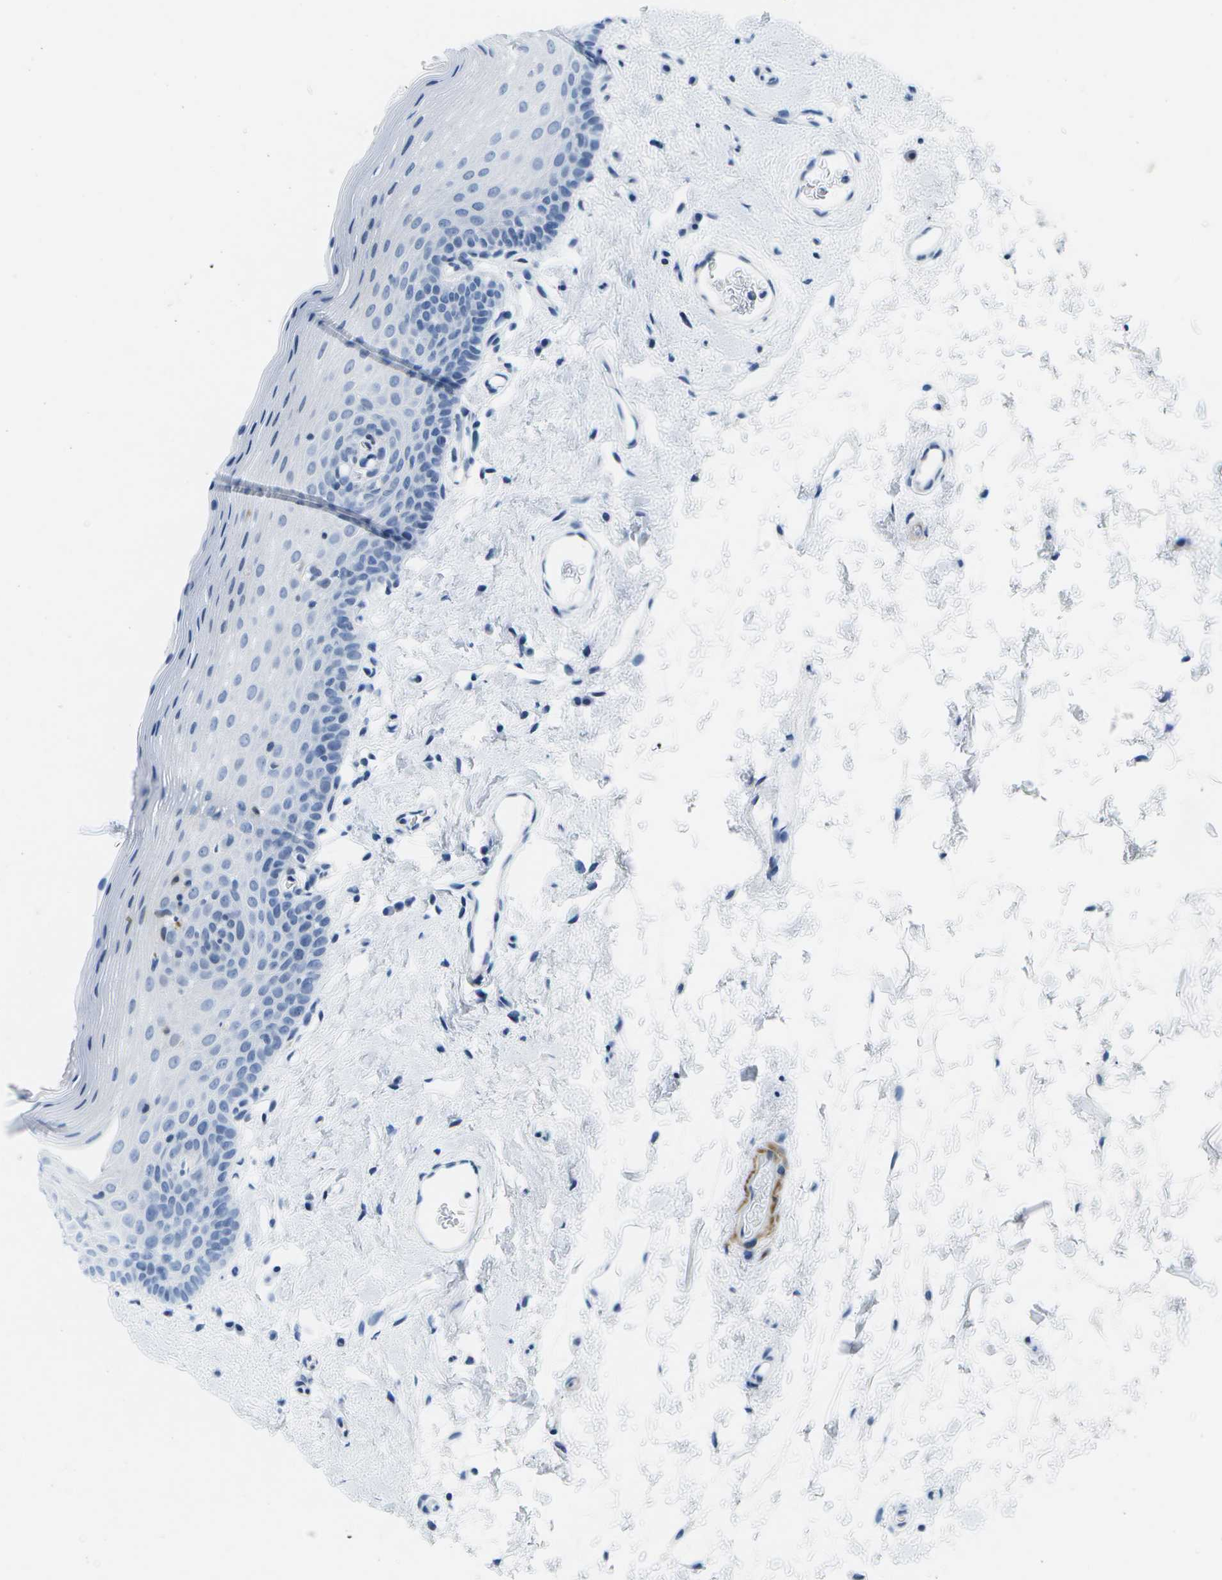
{"staining": {"intensity": "negative", "quantity": "none", "location": "none"}, "tissue": "oral mucosa", "cell_type": "Squamous epithelial cells", "image_type": "normal", "snomed": [{"axis": "morphology", "description": "Normal tissue, NOS"}, {"axis": "topography", "description": "Oral tissue"}], "caption": "IHC image of unremarkable oral mucosa: human oral mucosa stained with DAB (3,3'-diaminobenzidine) reveals no significant protein positivity in squamous epithelial cells. (DAB IHC with hematoxylin counter stain).", "gene": "ADGRG6", "patient": {"sex": "male", "age": 66}}